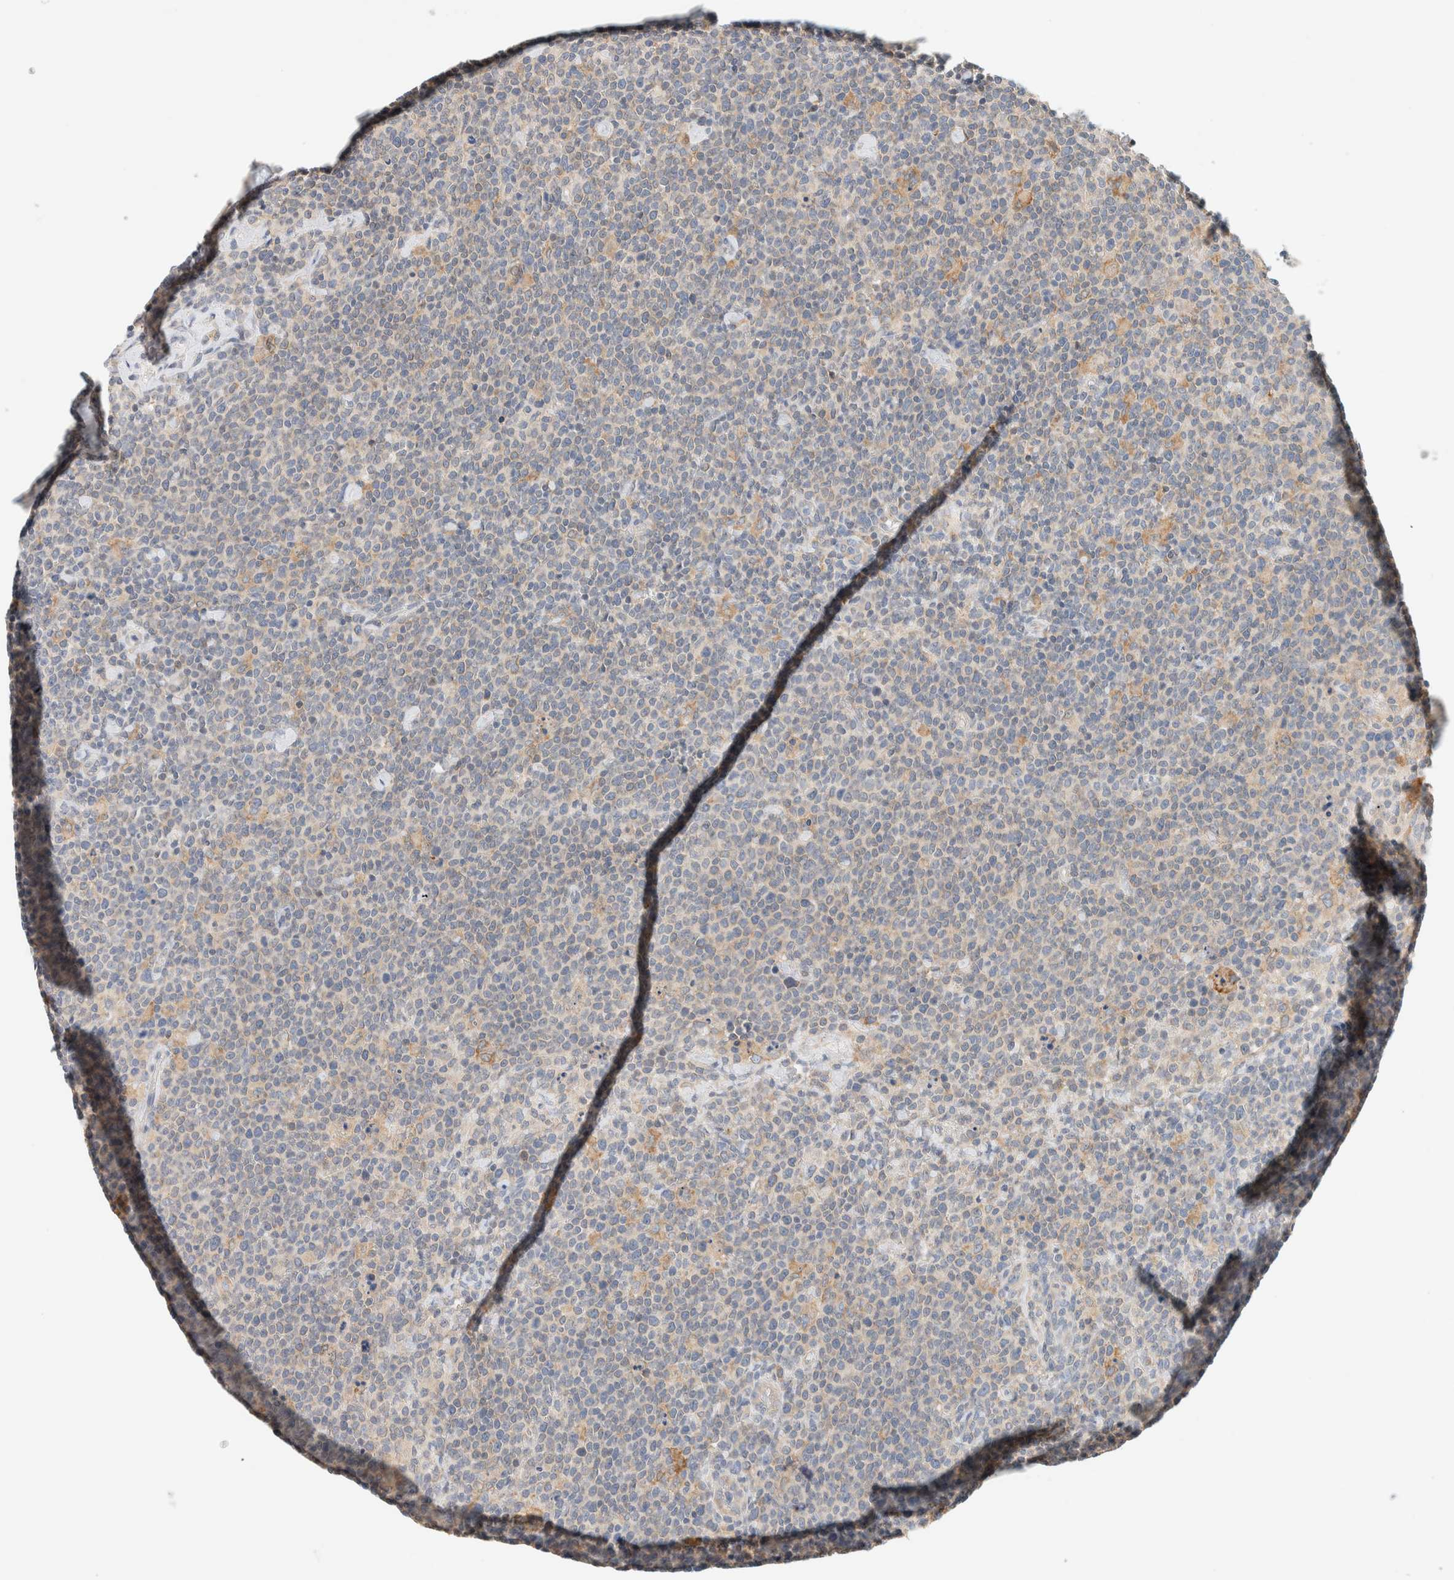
{"staining": {"intensity": "weak", "quantity": "<25%", "location": "cytoplasmic/membranous"}, "tissue": "lymphoma", "cell_type": "Tumor cells", "image_type": "cancer", "snomed": [{"axis": "morphology", "description": "Malignant lymphoma, non-Hodgkin's type, High grade"}, {"axis": "topography", "description": "Lymph node"}], "caption": "IHC histopathology image of neoplastic tissue: lymphoma stained with DAB (3,3'-diaminobenzidine) exhibits no significant protein staining in tumor cells.", "gene": "SUMF2", "patient": {"sex": "male", "age": 61}}